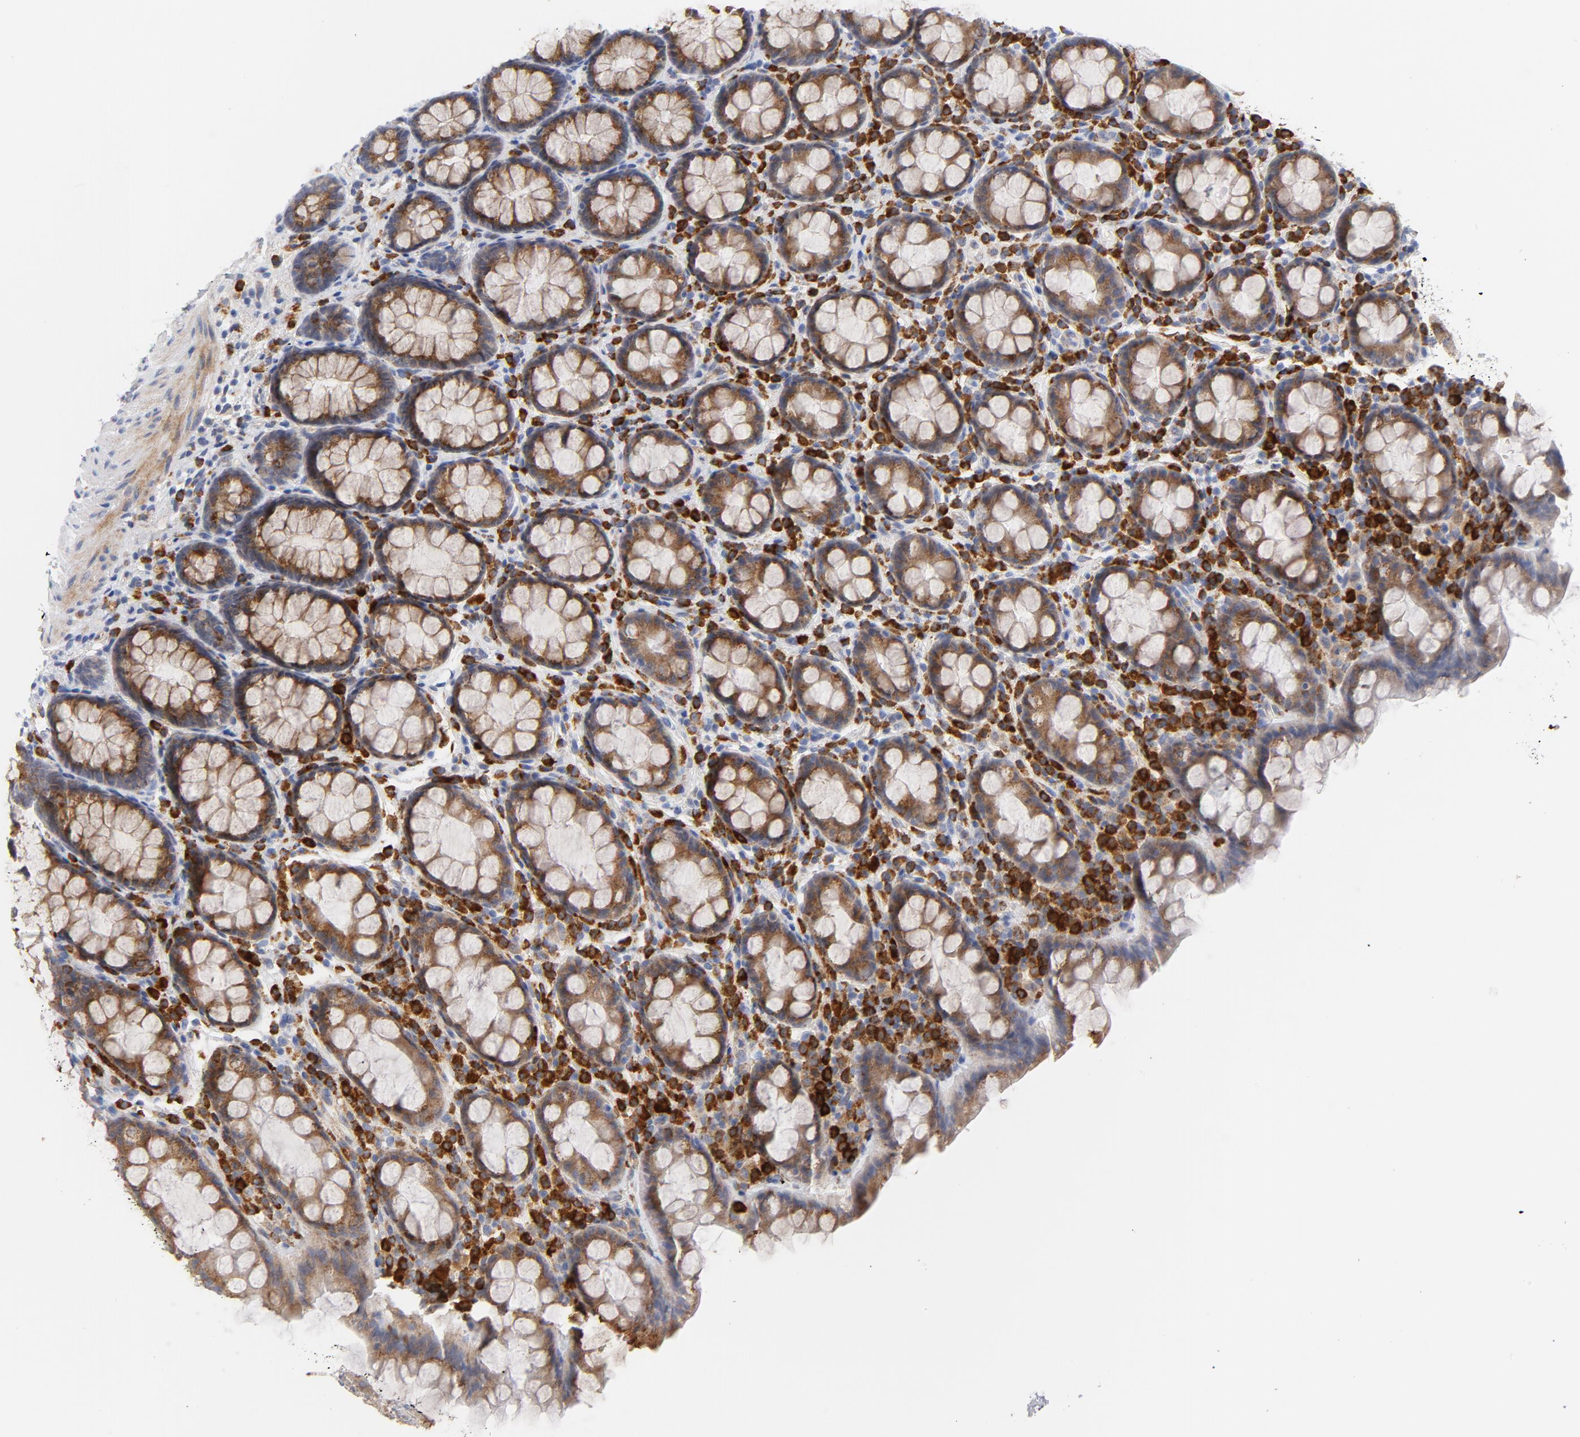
{"staining": {"intensity": "moderate", "quantity": ">75%", "location": "cytoplasmic/membranous"}, "tissue": "rectum", "cell_type": "Glandular cells", "image_type": "normal", "snomed": [{"axis": "morphology", "description": "Normal tissue, NOS"}, {"axis": "topography", "description": "Rectum"}], "caption": "Protein staining shows moderate cytoplasmic/membranous expression in approximately >75% of glandular cells in benign rectum.", "gene": "RAPGEF3", "patient": {"sex": "male", "age": 92}}